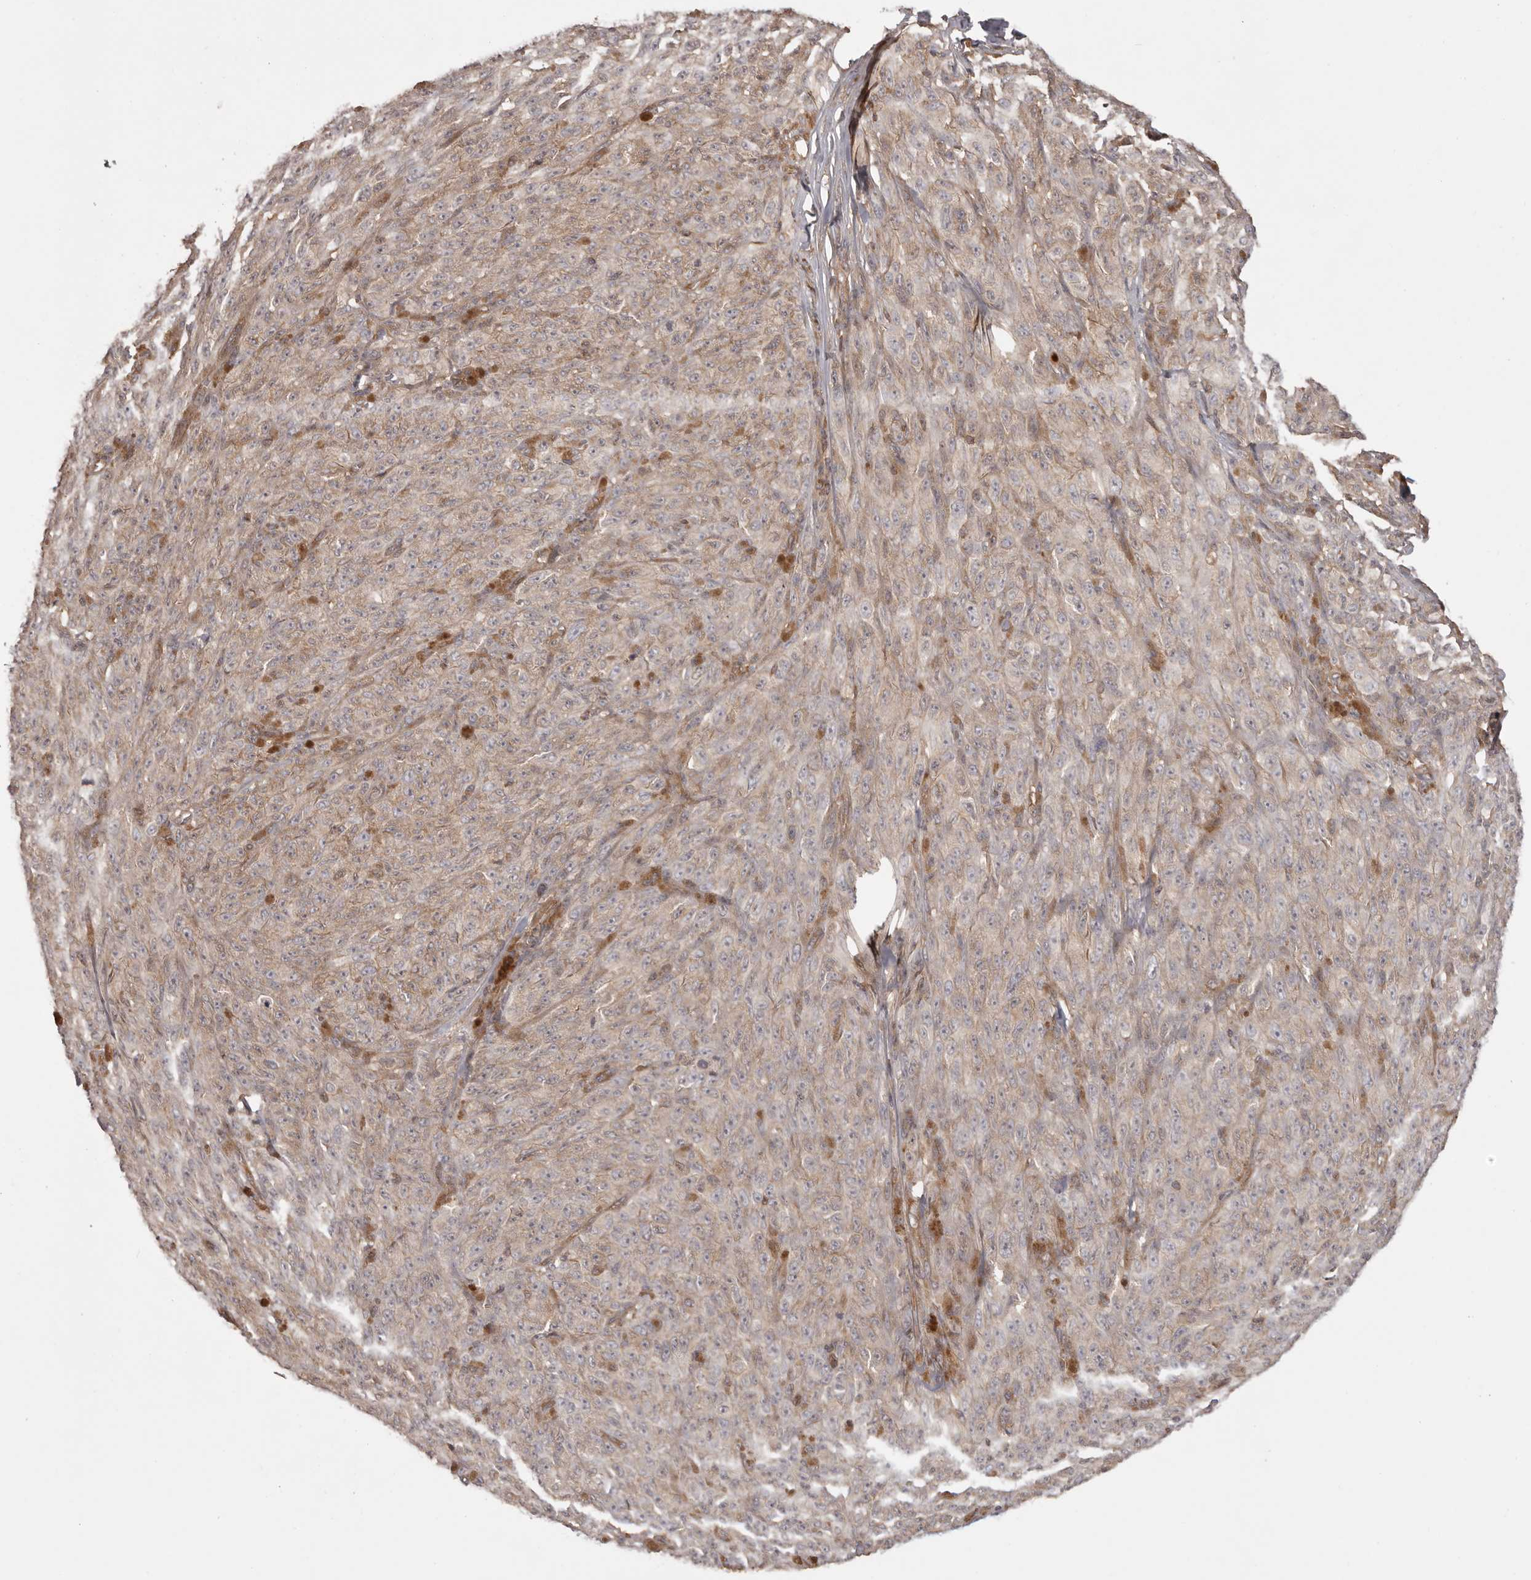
{"staining": {"intensity": "negative", "quantity": "none", "location": "none"}, "tissue": "melanoma", "cell_type": "Tumor cells", "image_type": "cancer", "snomed": [{"axis": "morphology", "description": "Malignant melanoma, NOS"}, {"axis": "topography", "description": "Skin"}], "caption": "IHC photomicrograph of neoplastic tissue: melanoma stained with DAB reveals no significant protein positivity in tumor cells.", "gene": "NFKBIA", "patient": {"sex": "female", "age": 82}}